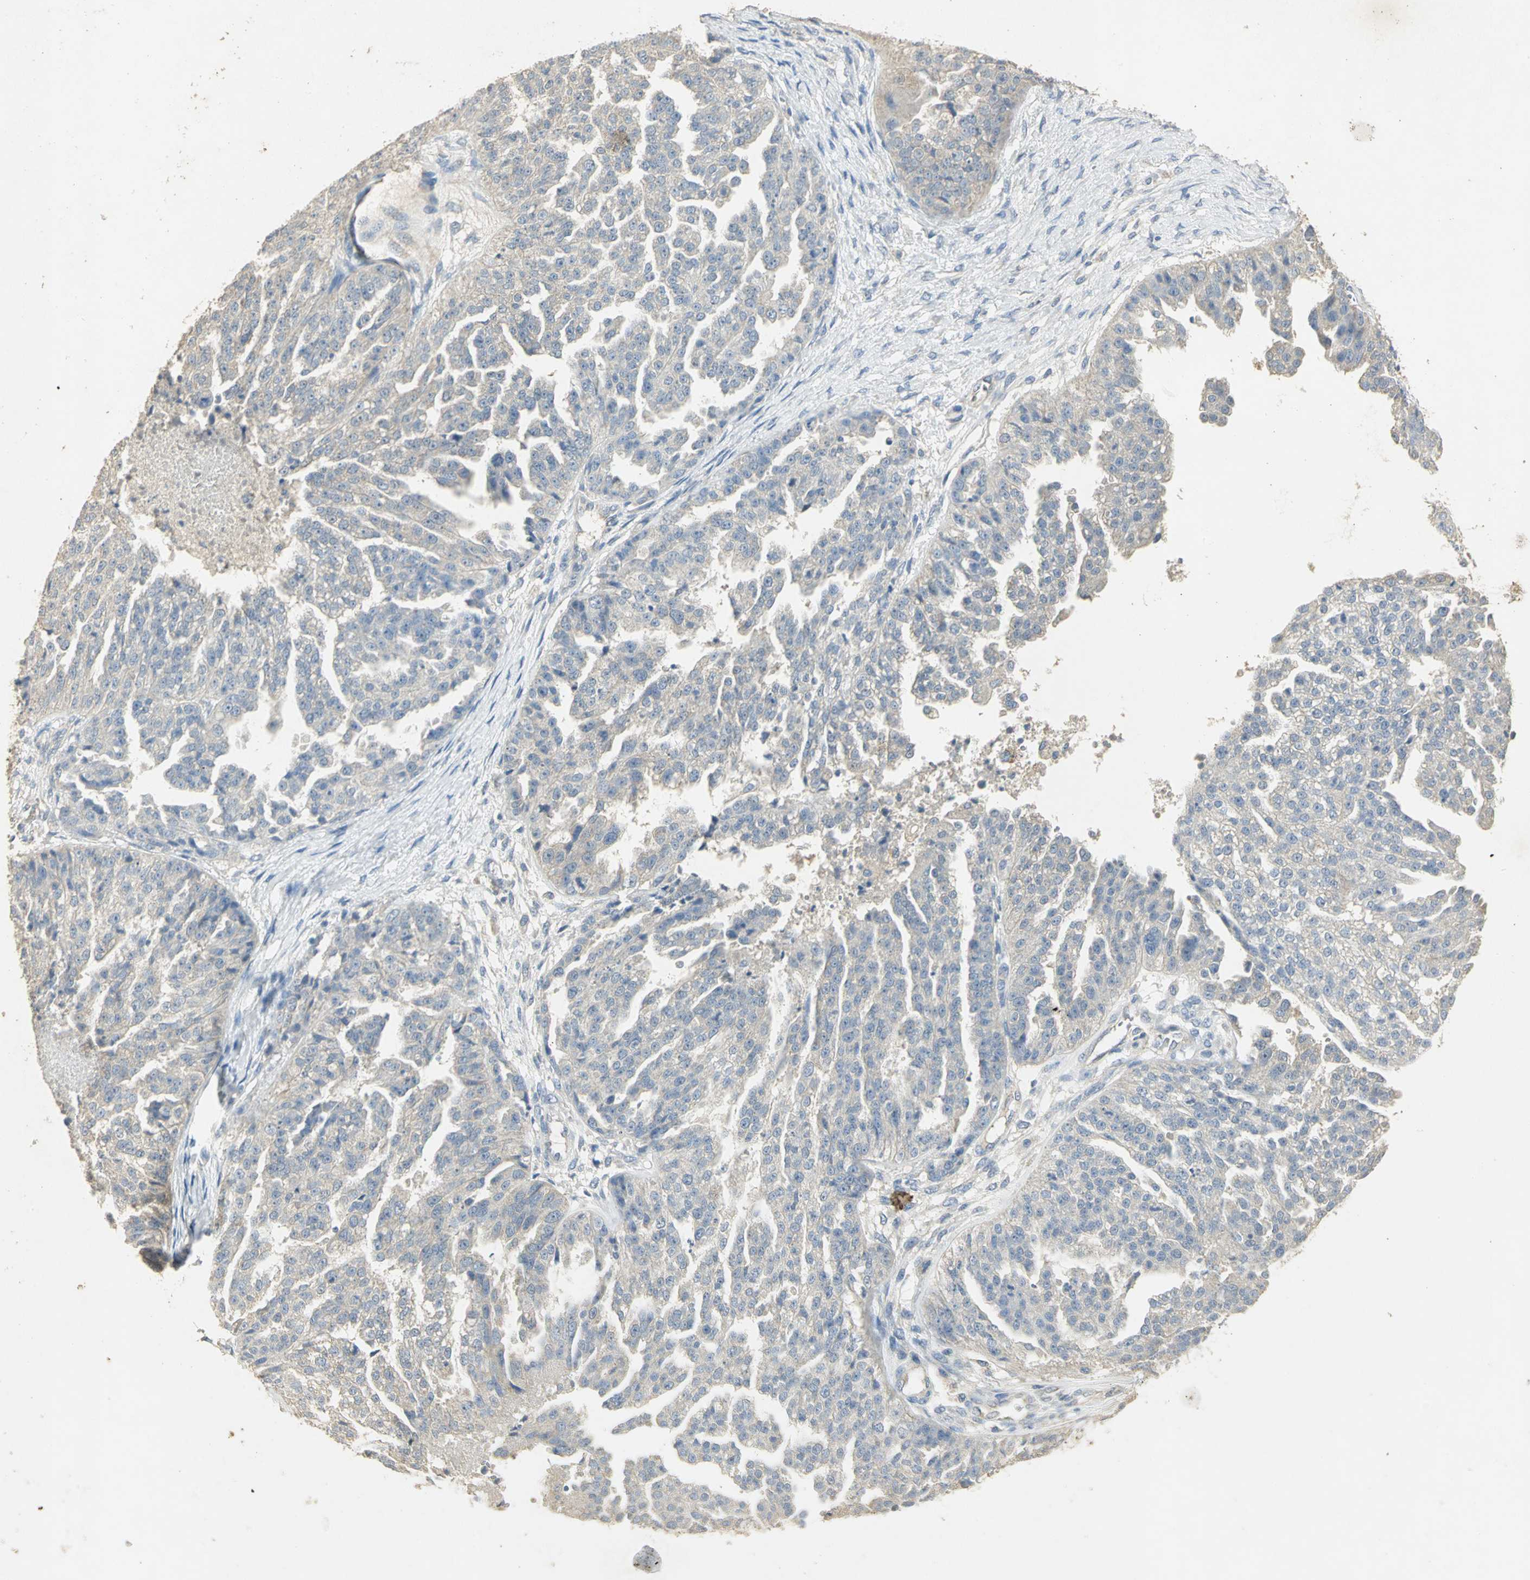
{"staining": {"intensity": "weak", "quantity": "25%-75%", "location": "cytoplasmic/membranous"}, "tissue": "ovarian cancer", "cell_type": "Tumor cells", "image_type": "cancer", "snomed": [{"axis": "morphology", "description": "Cystadenocarcinoma, serous, NOS"}, {"axis": "topography", "description": "Ovary"}], "caption": "Immunohistochemistry (DAB (3,3'-diaminobenzidine)) staining of ovarian serous cystadenocarcinoma exhibits weak cytoplasmic/membranous protein staining in approximately 25%-75% of tumor cells. The staining was performed using DAB to visualize the protein expression in brown, while the nuclei were stained in blue with hematoxylin (Magnification: 20x).", "gene": "ASB9", "patient": {"sex": "female", "age": 58}}